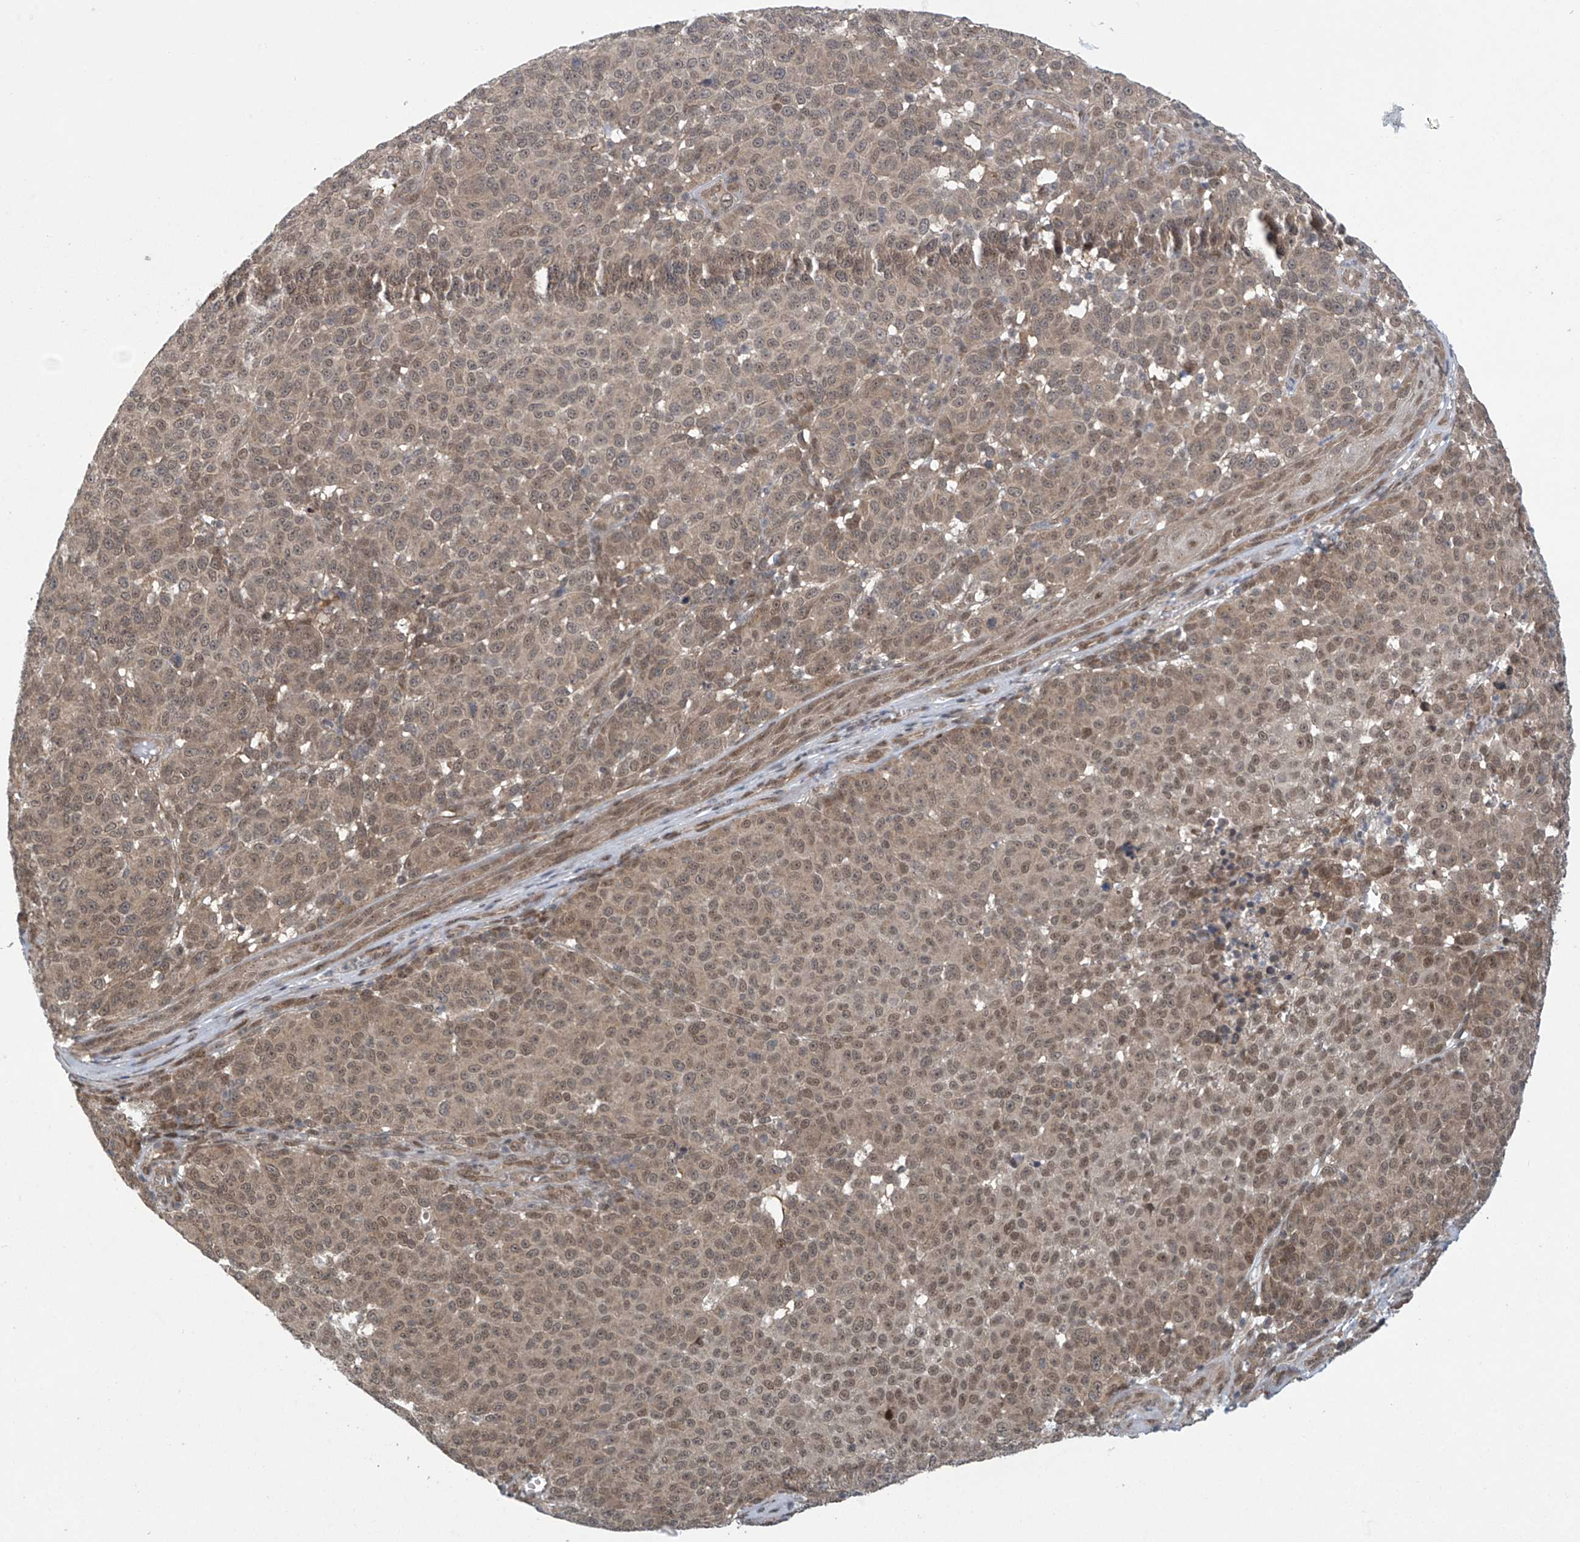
{"staining": {"intensity": "moderate", "quantity": ">75%", "location": "cytoplasmic/membranous,nuclear"}, "tissue": "melanoma", "cell_type": "Tumor cells", "image_type": "cancer", "snomed": [{"axis": "morphology", "description": "Malignant melanoma, NOS"}, {"axis": "topography", "description": "Skin"}], "caption": "The micrograph exhibits a brown stain indicating the presence of a protein in the cytoplasmic/membranous and nuclear of tumor cells in malignant melanoma.", "gene": "ABHD13", "patient": {"sex": "male", "age": 49}}